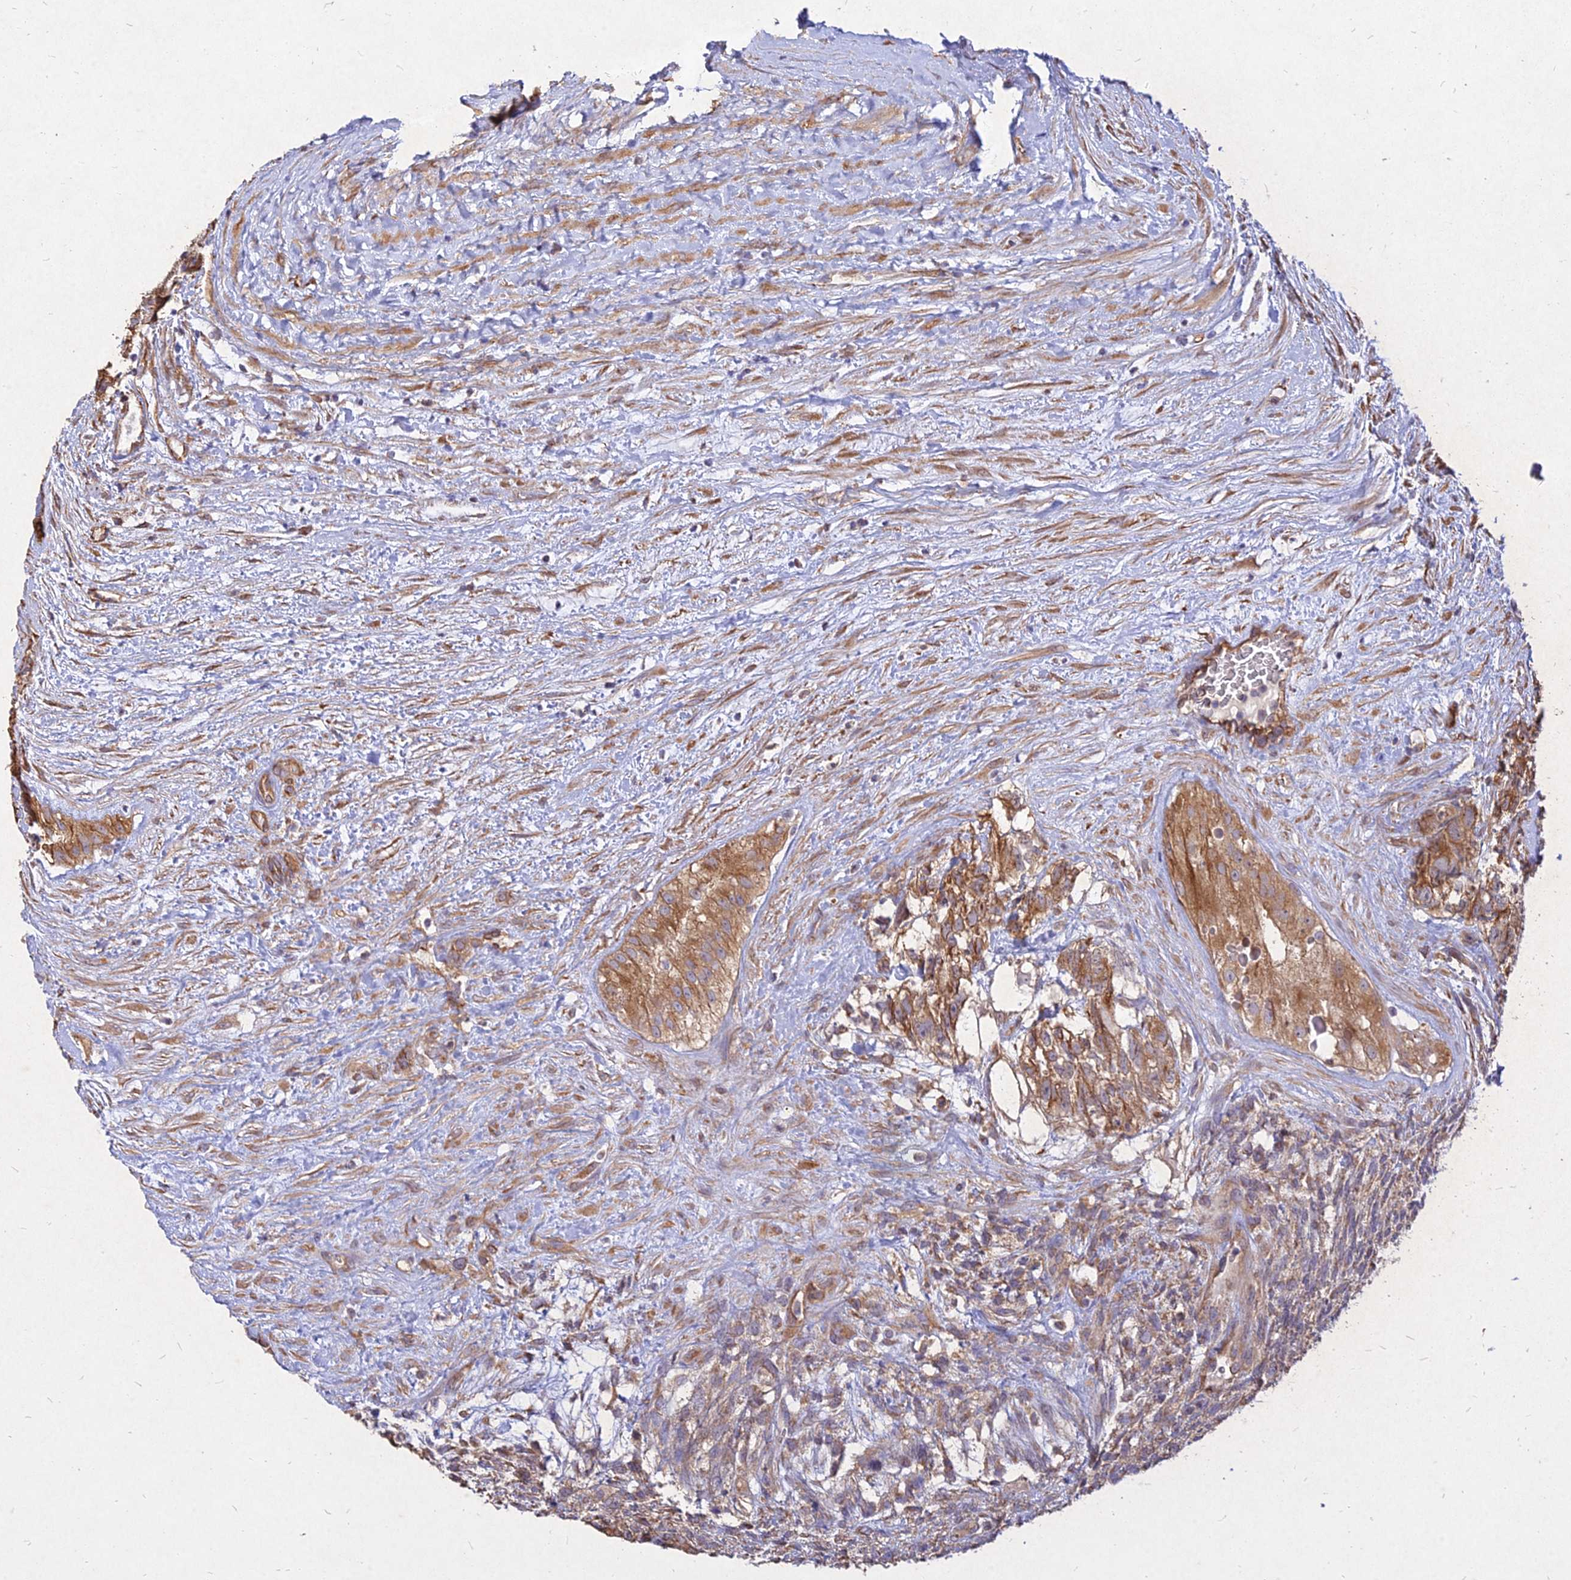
{"staining": {"intensity": "moderate", "quantity": ">75%", "location": "cytoplasmic/membranous"}, "tissue": "testis cancer", "cell_type": "Tumor cells", "image_type": "cancer", "snomed": [{"axis": "morphology", "description": "Carcinoma, Embryonal, NOS"}, {"axis": "topography", "description": "Testis"}], "caption": "Immunohistochemical staining of human testis cancer (embryonal carcinoma) displays medium levels of moderate cytoplasmic/membranous positivity in approximately >75% of tumor cells. Using DAB (3,3'-diaminobenzidine) (brown) and hematoxylin (blue) stains, captured at high magnification using brightfield microscopy.", "gene": "SKA1", "patient": {"sex": "male", "age": 26}}